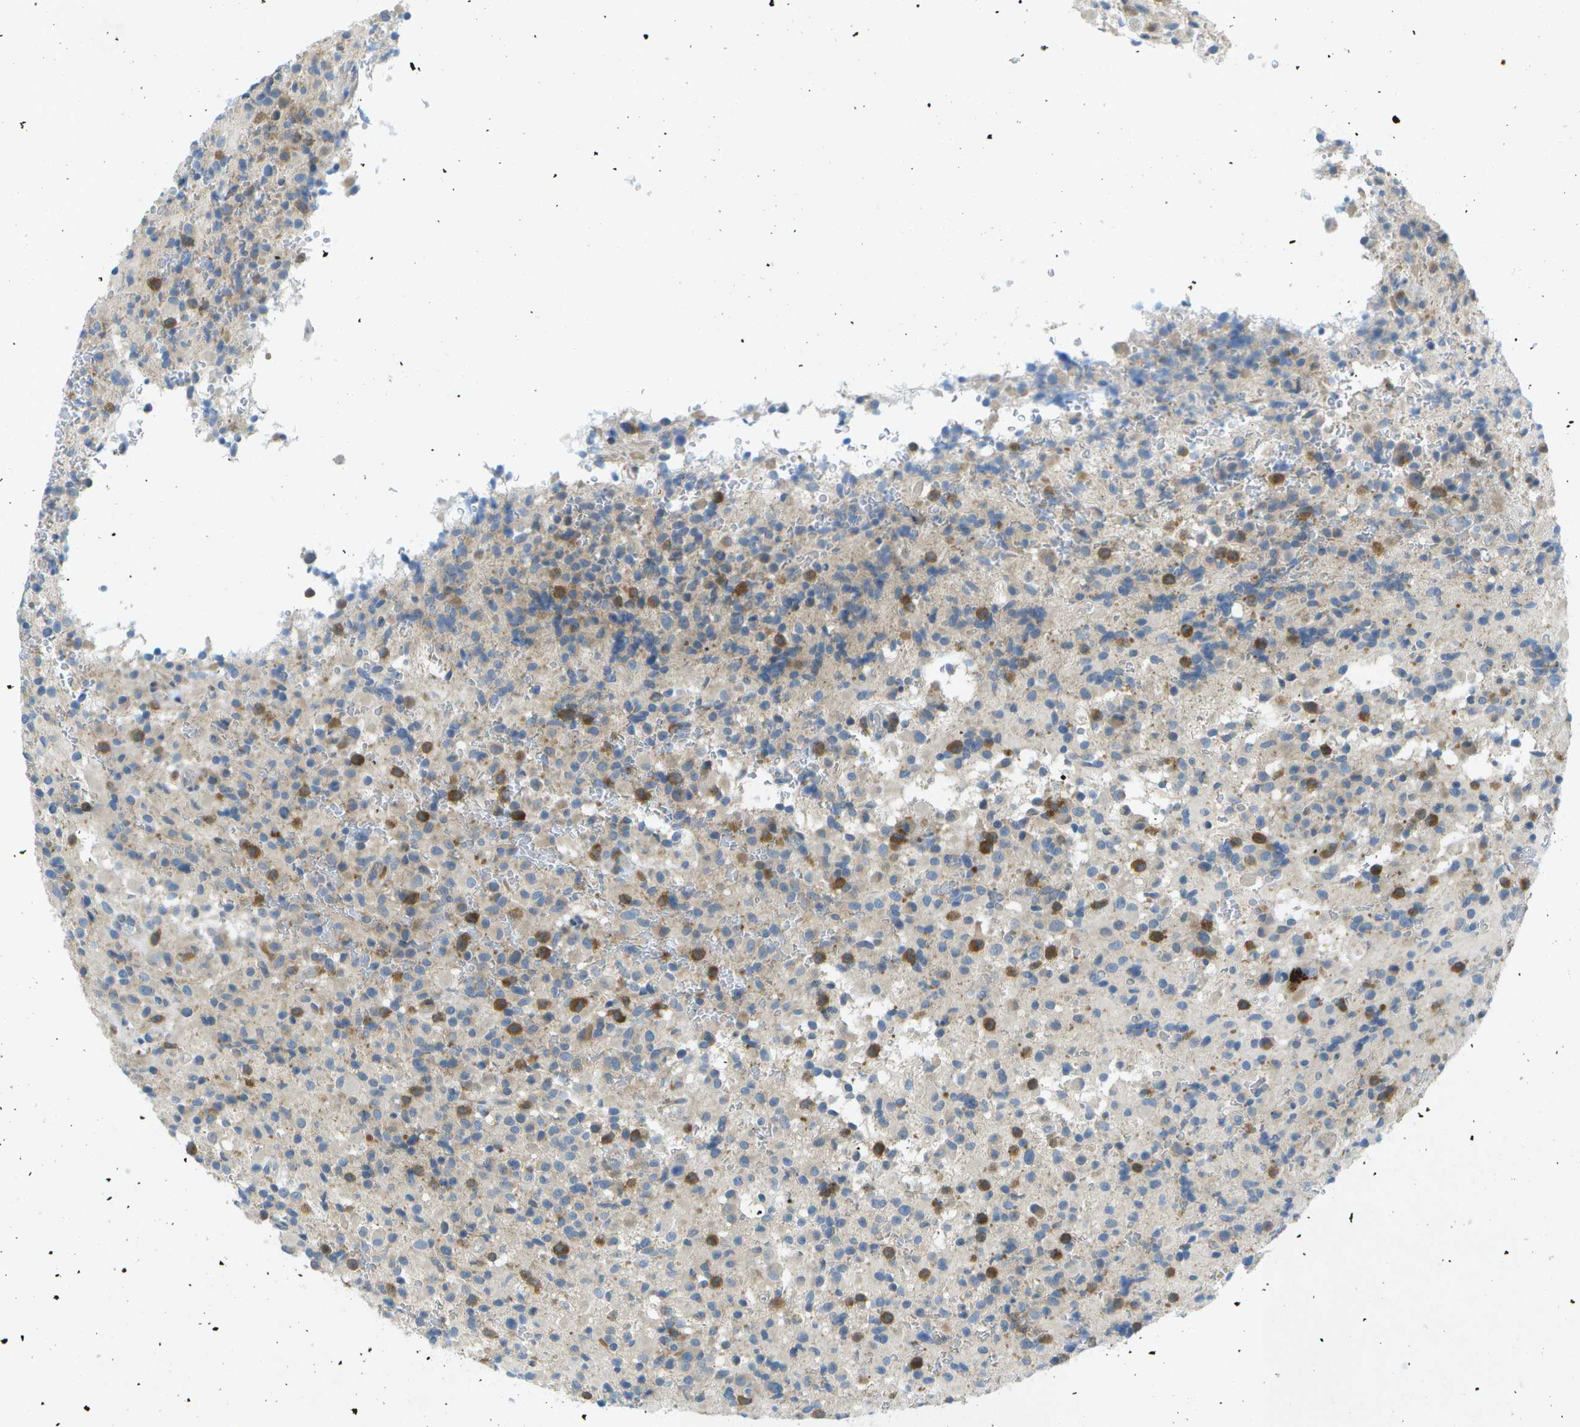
{"staining": {"intensity": "moderate", "quantity": "<25%", "location": "cytoplasmic/membranous"}, "tissue": "glioma", "cell_type": "Tumor cells", "image_type": "cancer", "snomed": [{"axis": "morphology", "description": "Glioma, malignant, High grade"}, {"axis": "topography", "description": "Brain"}], "caption": "Moderate cytoplasmic/membranous expression for a protein is identified in approximately <25% of tumor cells of glioma using immunohistochemistry (IHC).", "gene": "WNK2", "patient": {"sex": "male", "age": 71}}